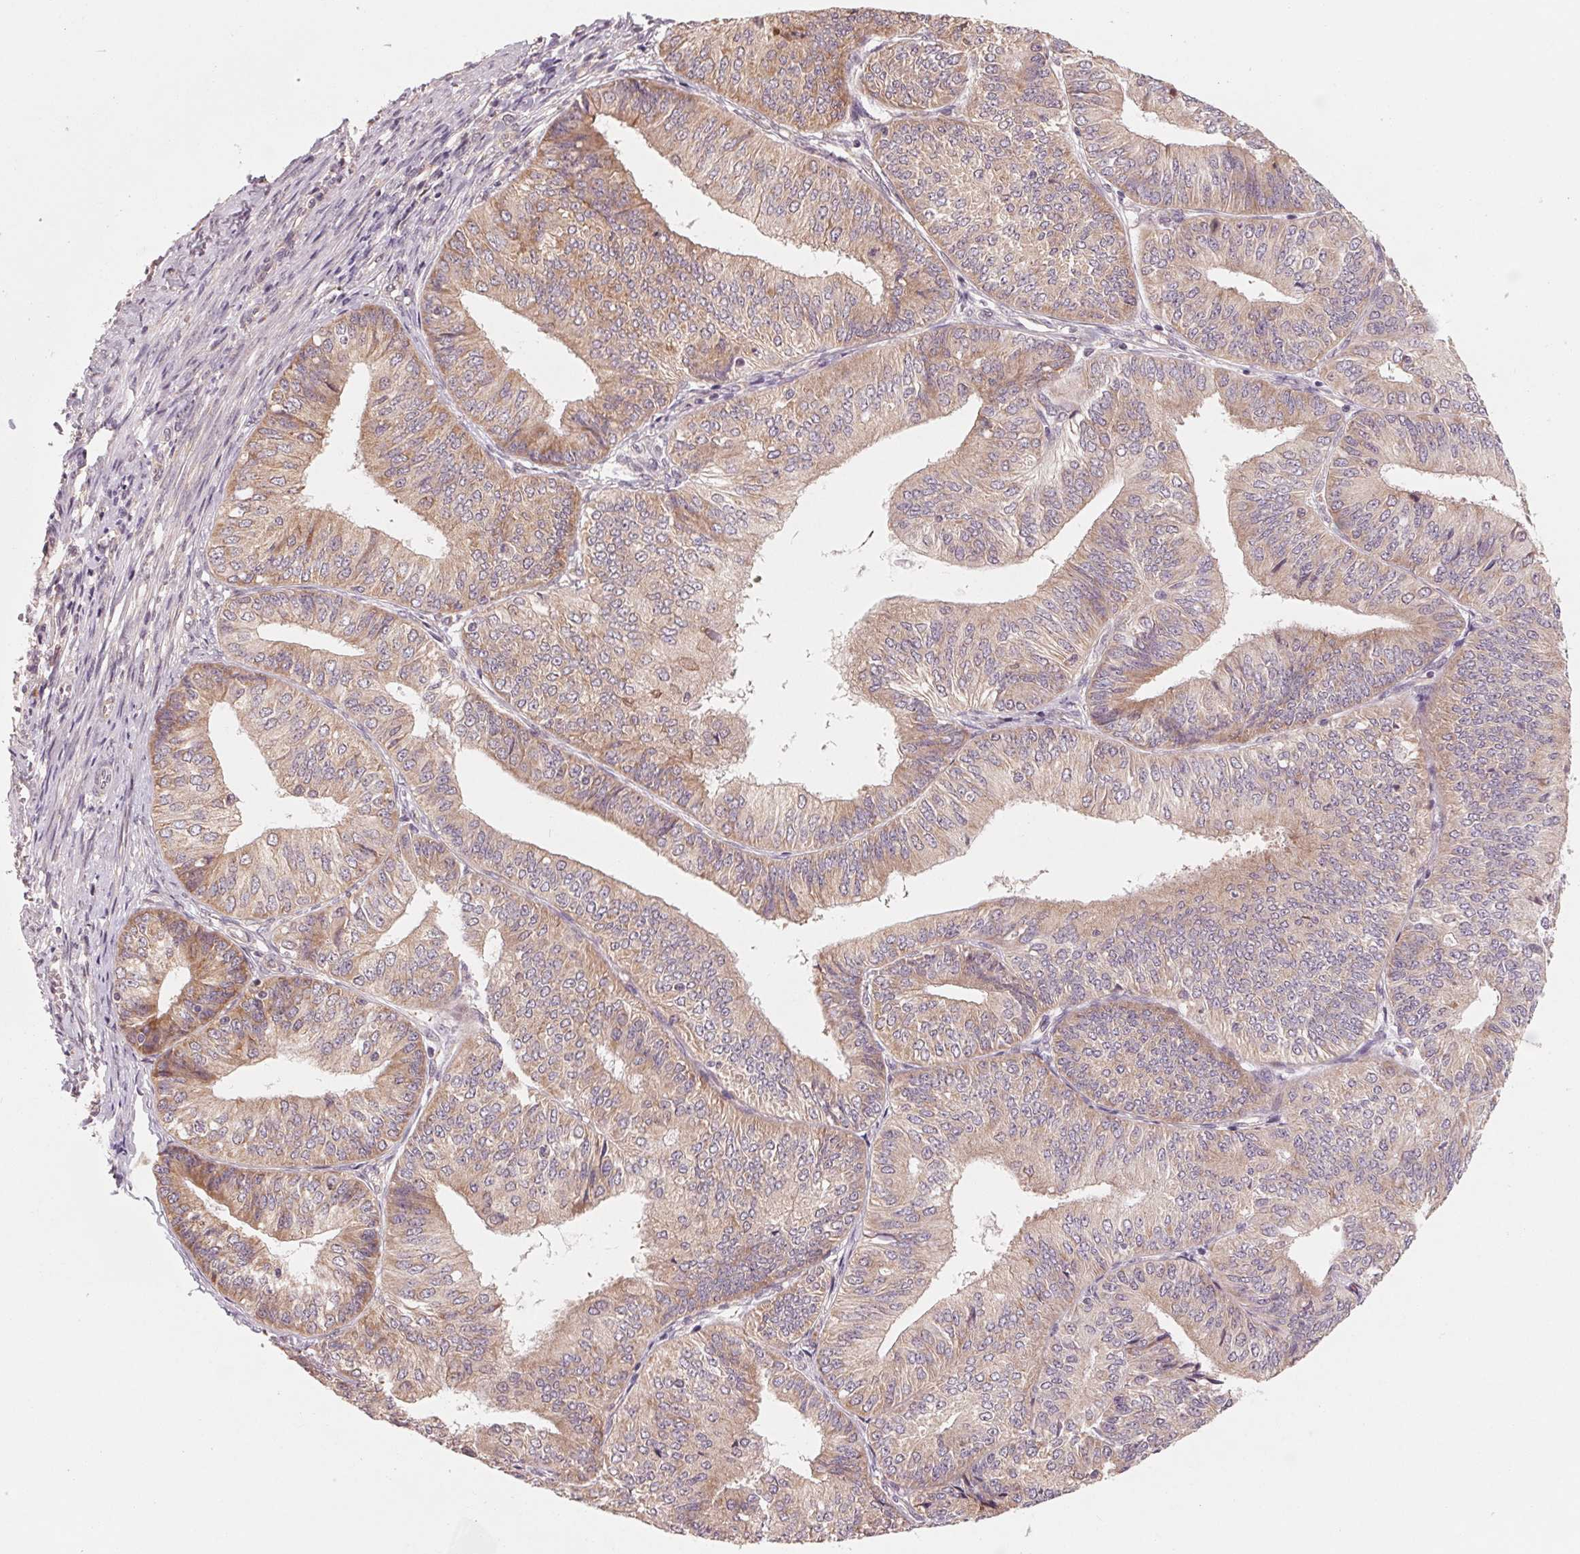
{"staining": {"intensity": "weak", "quantity": ">75%", "location": "cytoplasmic/membranous"}, "tissue": "endometrial cancer", "cell_type": "Tumor cells", "image_type": "cancer", "snomed": [{"axis": "morphology", "description": "Adenocarcinoma, NOS"}, {"axis": "topography", "description": "Endometrium"}], "caption": "The histopathology image exhibits staining of endometrial cancer, revealing weak cytoplasmic/membranous protein positivity (brown color) within tumor cells.", "gene": "GIGYF2", "patient": {"sex": "female", "age": 58}}